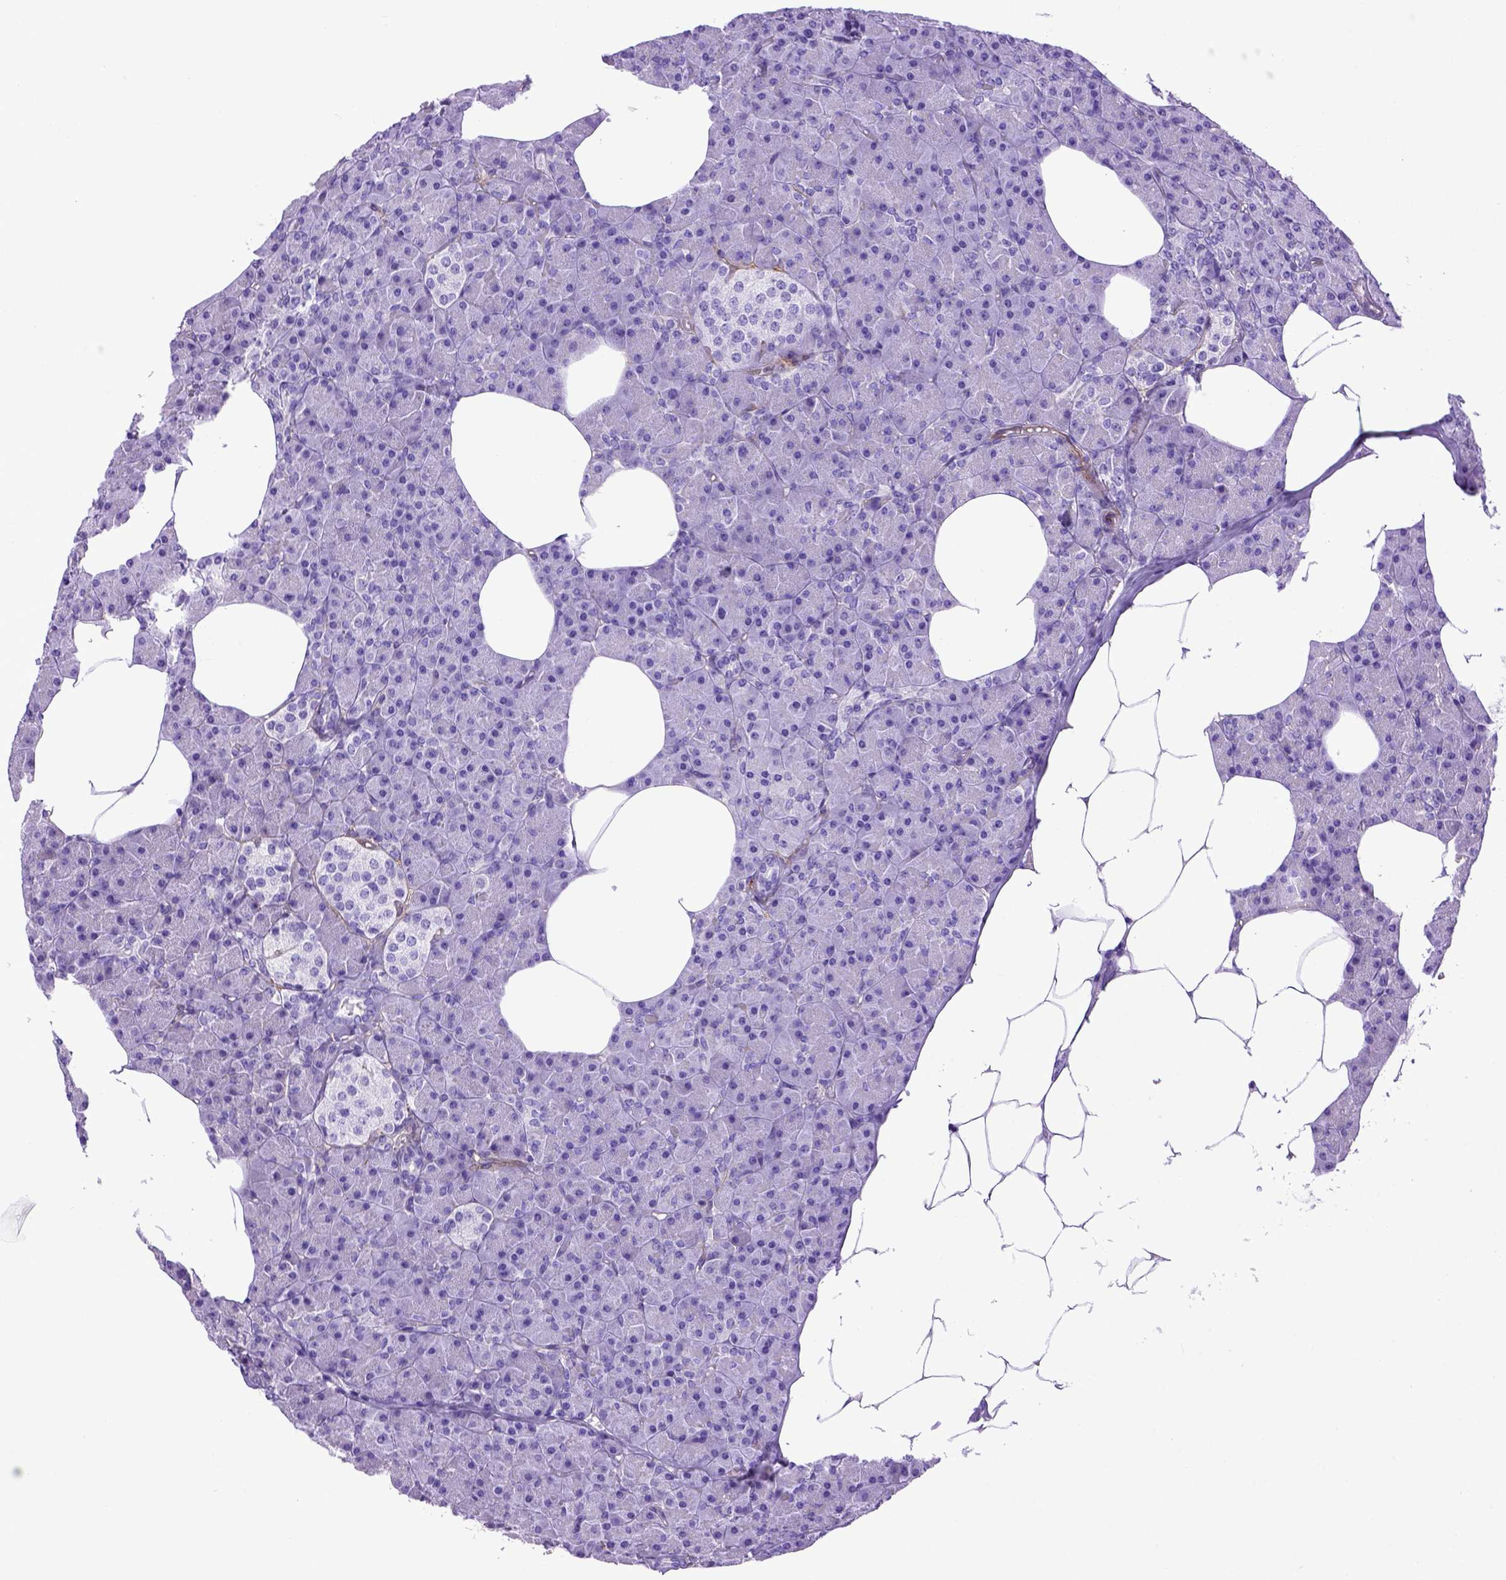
{"staining": {"intensity": "negative", "quantity": "none", "location": "none"}, "tissue": "pancreas", "cell_type": "Exocrine glandular cells", "image_type": "normal", "snomed": [{"axis": "morphology", "description": "Normal tissue, NOS"}, {"axis": "topography", "description": "Pancreas"}], "caption": "High power microscopy micrograph of an immunohistochemistry micrograph of unremarkable pancreas, revealing no significant expression in exocrine glandular cells.", "gene": "ENG", "patient": {"sex": "female", "age": 45}}